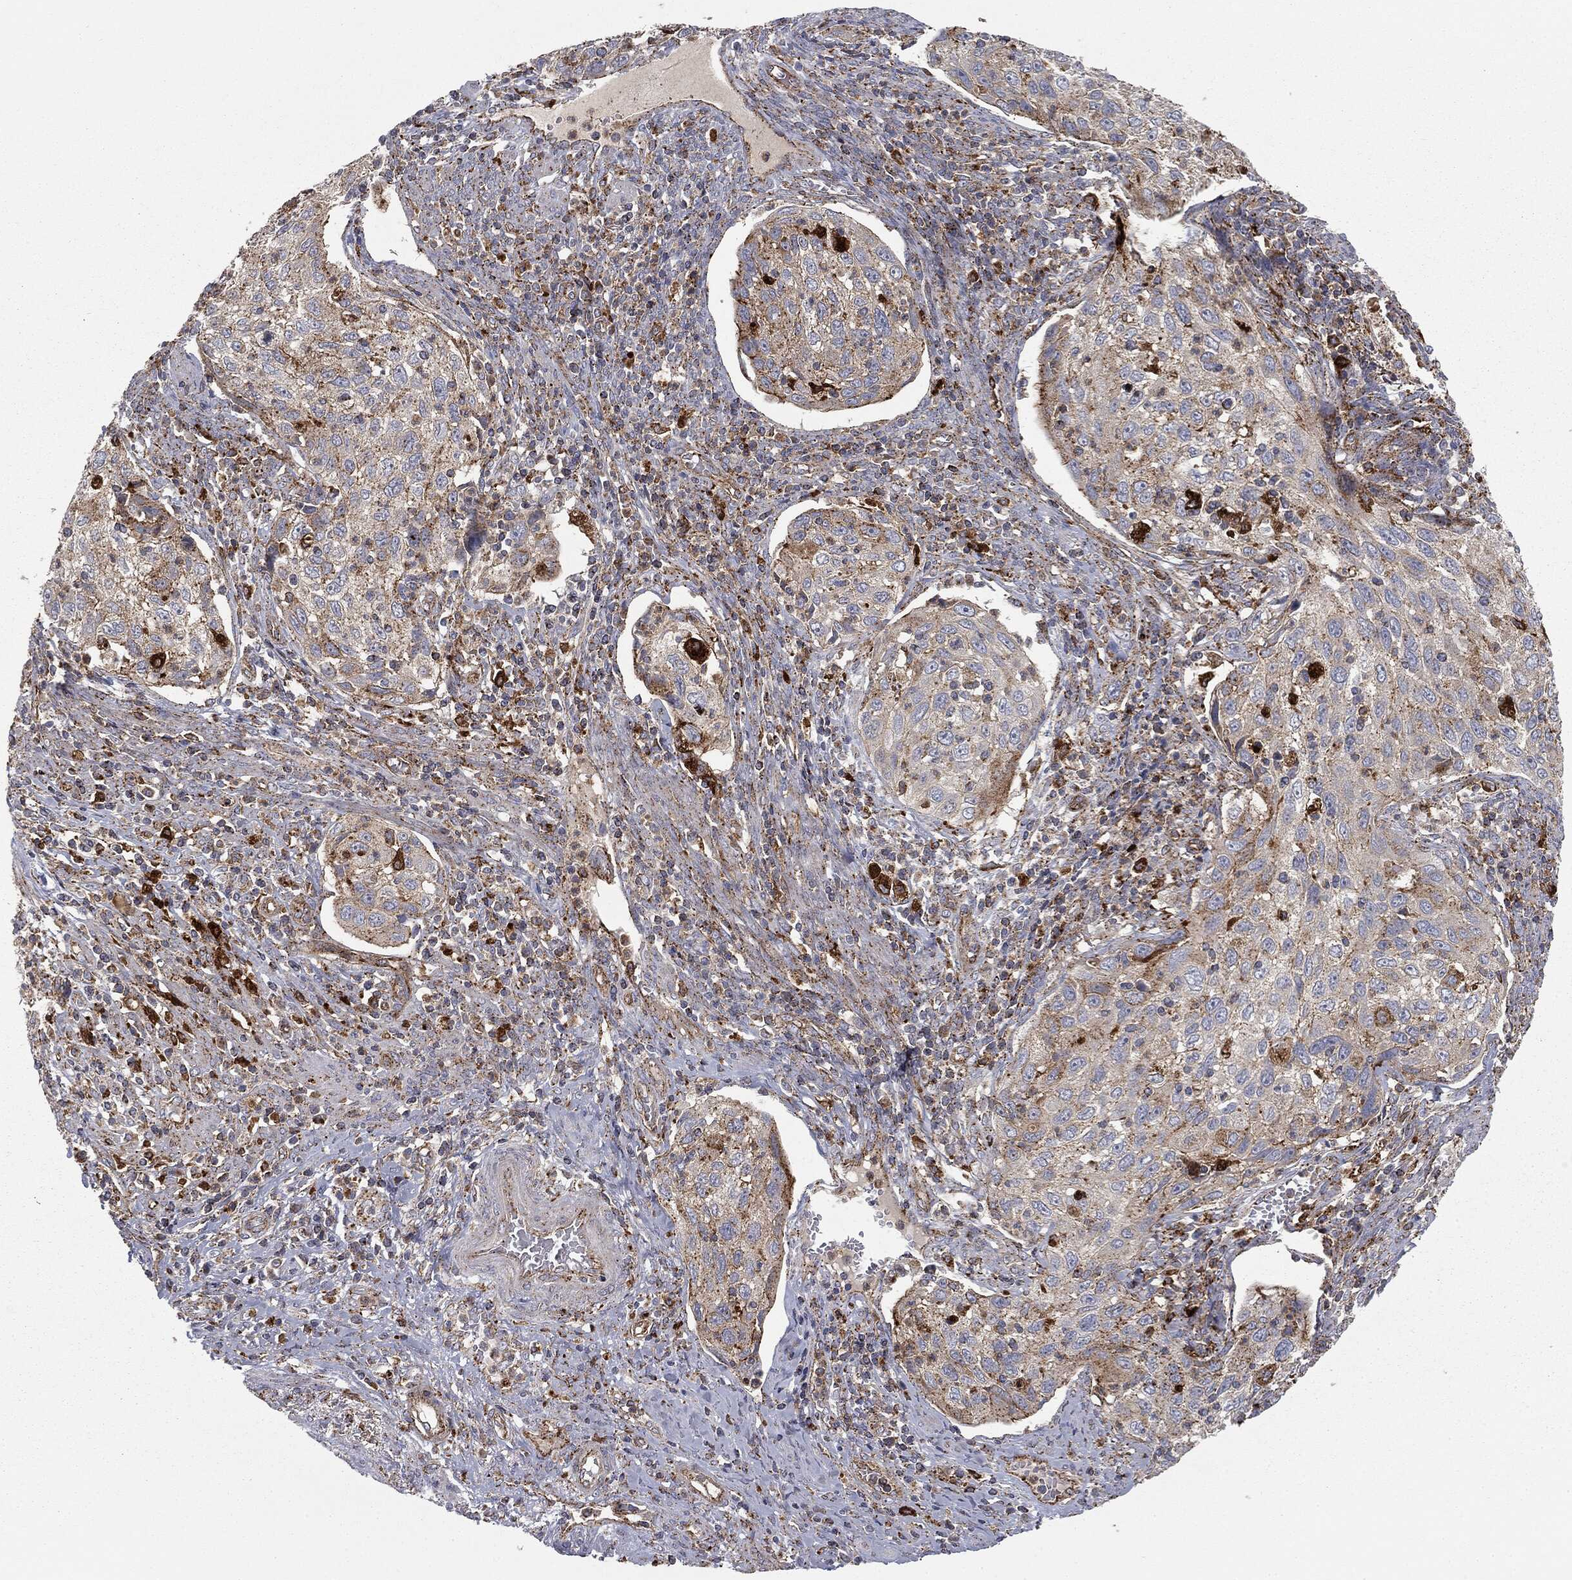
{"staining": {"intensity": "weak", "quantity": "<25%", "location": "cytoplasmic/membranous"}, "tissue": "cervical cancer", "cell_type": "Tumor cells", "image_type": "cancer", "snomed": [{"axis": "morphology", "description": "Squamous cell carcinoma, NOS"}, {"axis": "topography", "description": "Cervix"}], "caption": "Image shows no protein positivity in tumor cells of cervical cancer (squamous cell carcinoma) tissue.", "gene": "CTSA", "patient": {"sex": "female", "age": 70}}